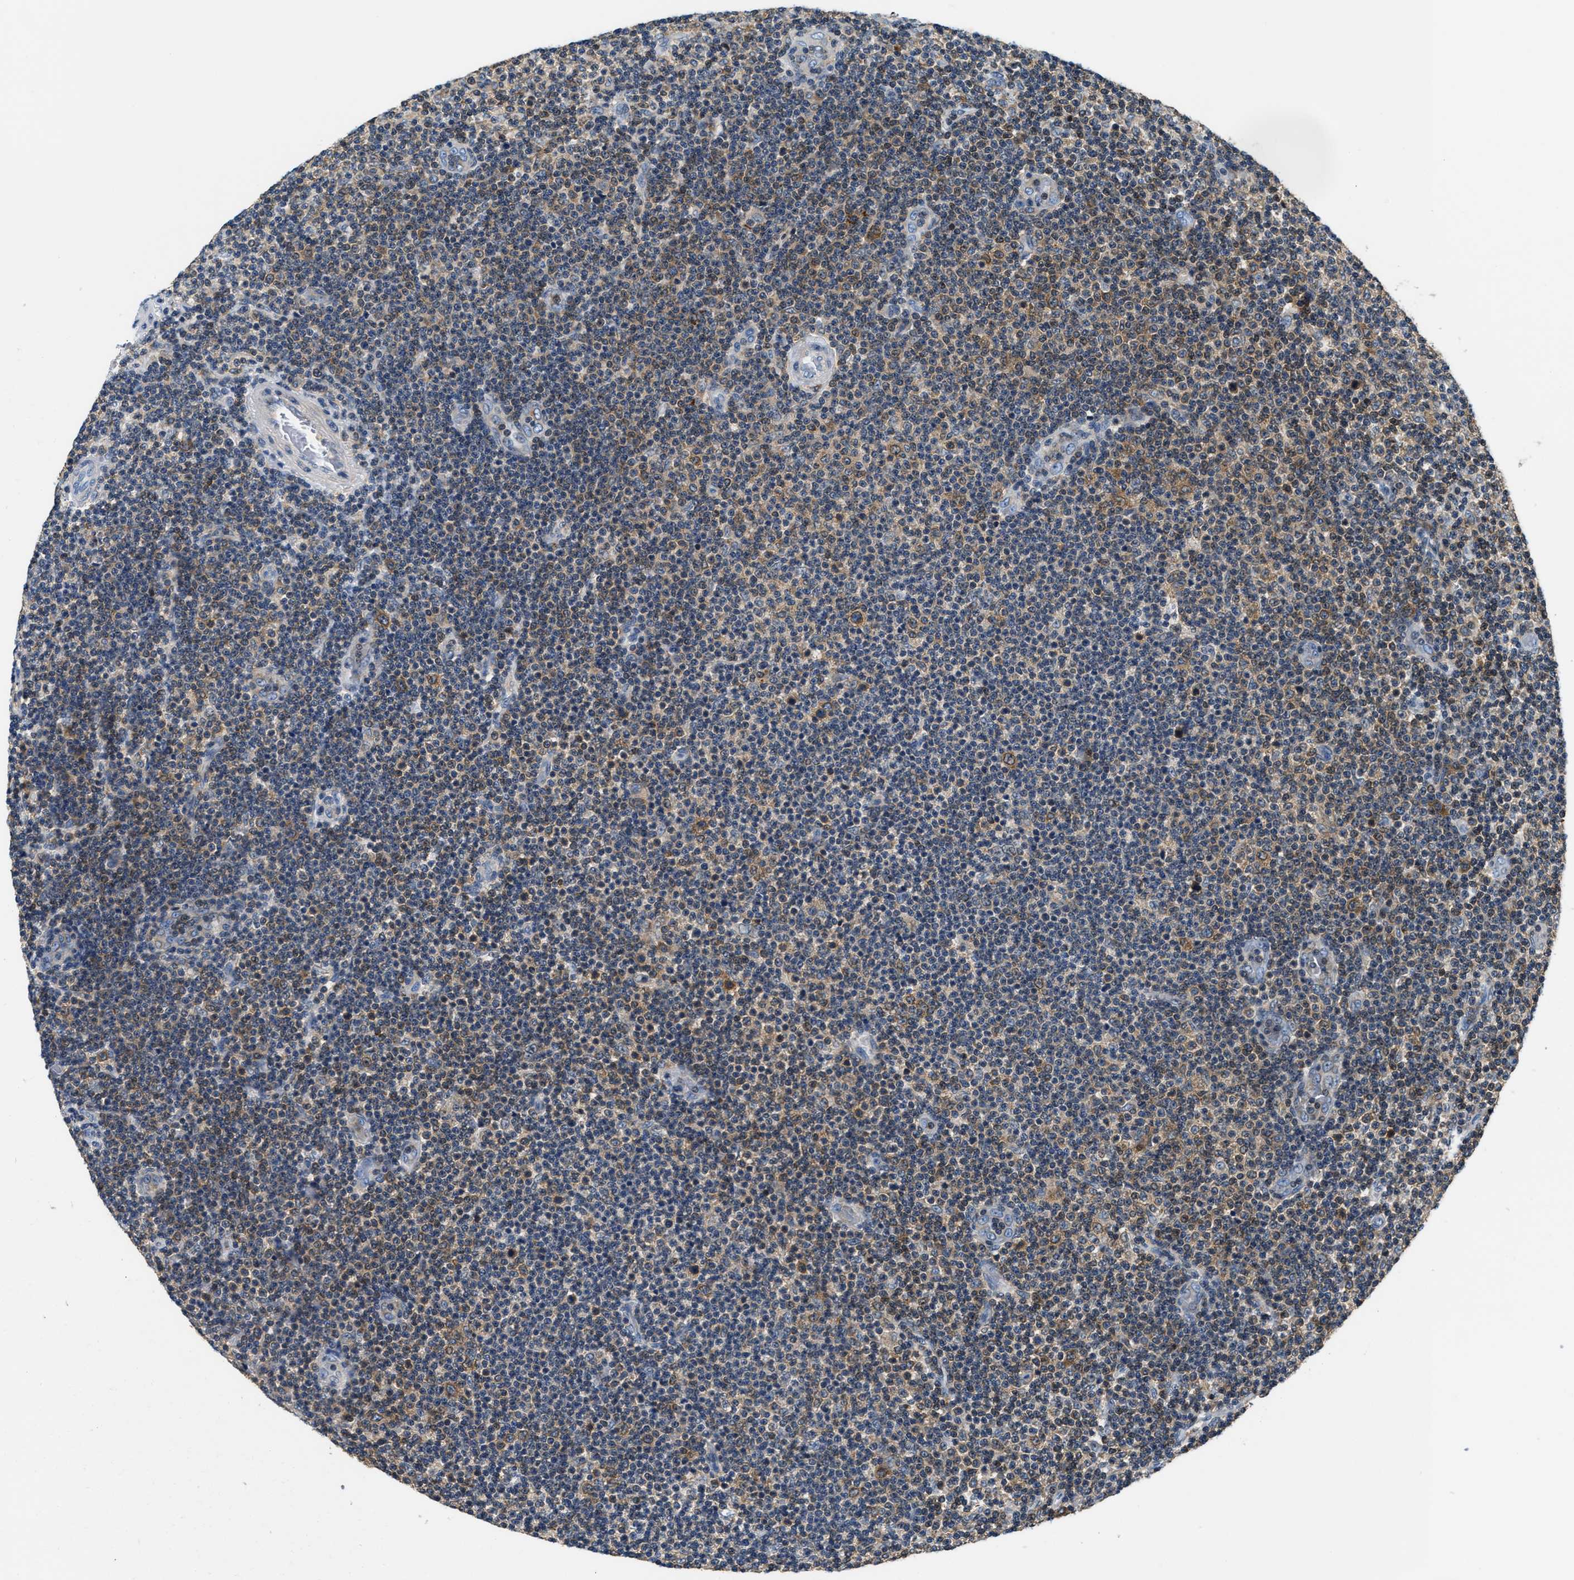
{"staining": {"intensity": "moderate", "quantity": "25%-75%", "location": "cytoplasmic/membranous"}, "tissue": "lymphoma", "cell_type": "Tumor cells", "image_type": "cancer", "snomed": [{"axis": "morphology", "description": "Malignant lymphoma, non-Hodgkin's type, Low grade"}, {"axis": "topography", "description": "Lymph node"}], "caption": "Lymphoma tissue demonstrates moderate cytoplasmic/membranous expression in approximately 25%-75% of tumor cells", "gene": "CCM2", "patient": {"sex": "male", "age": 83}}